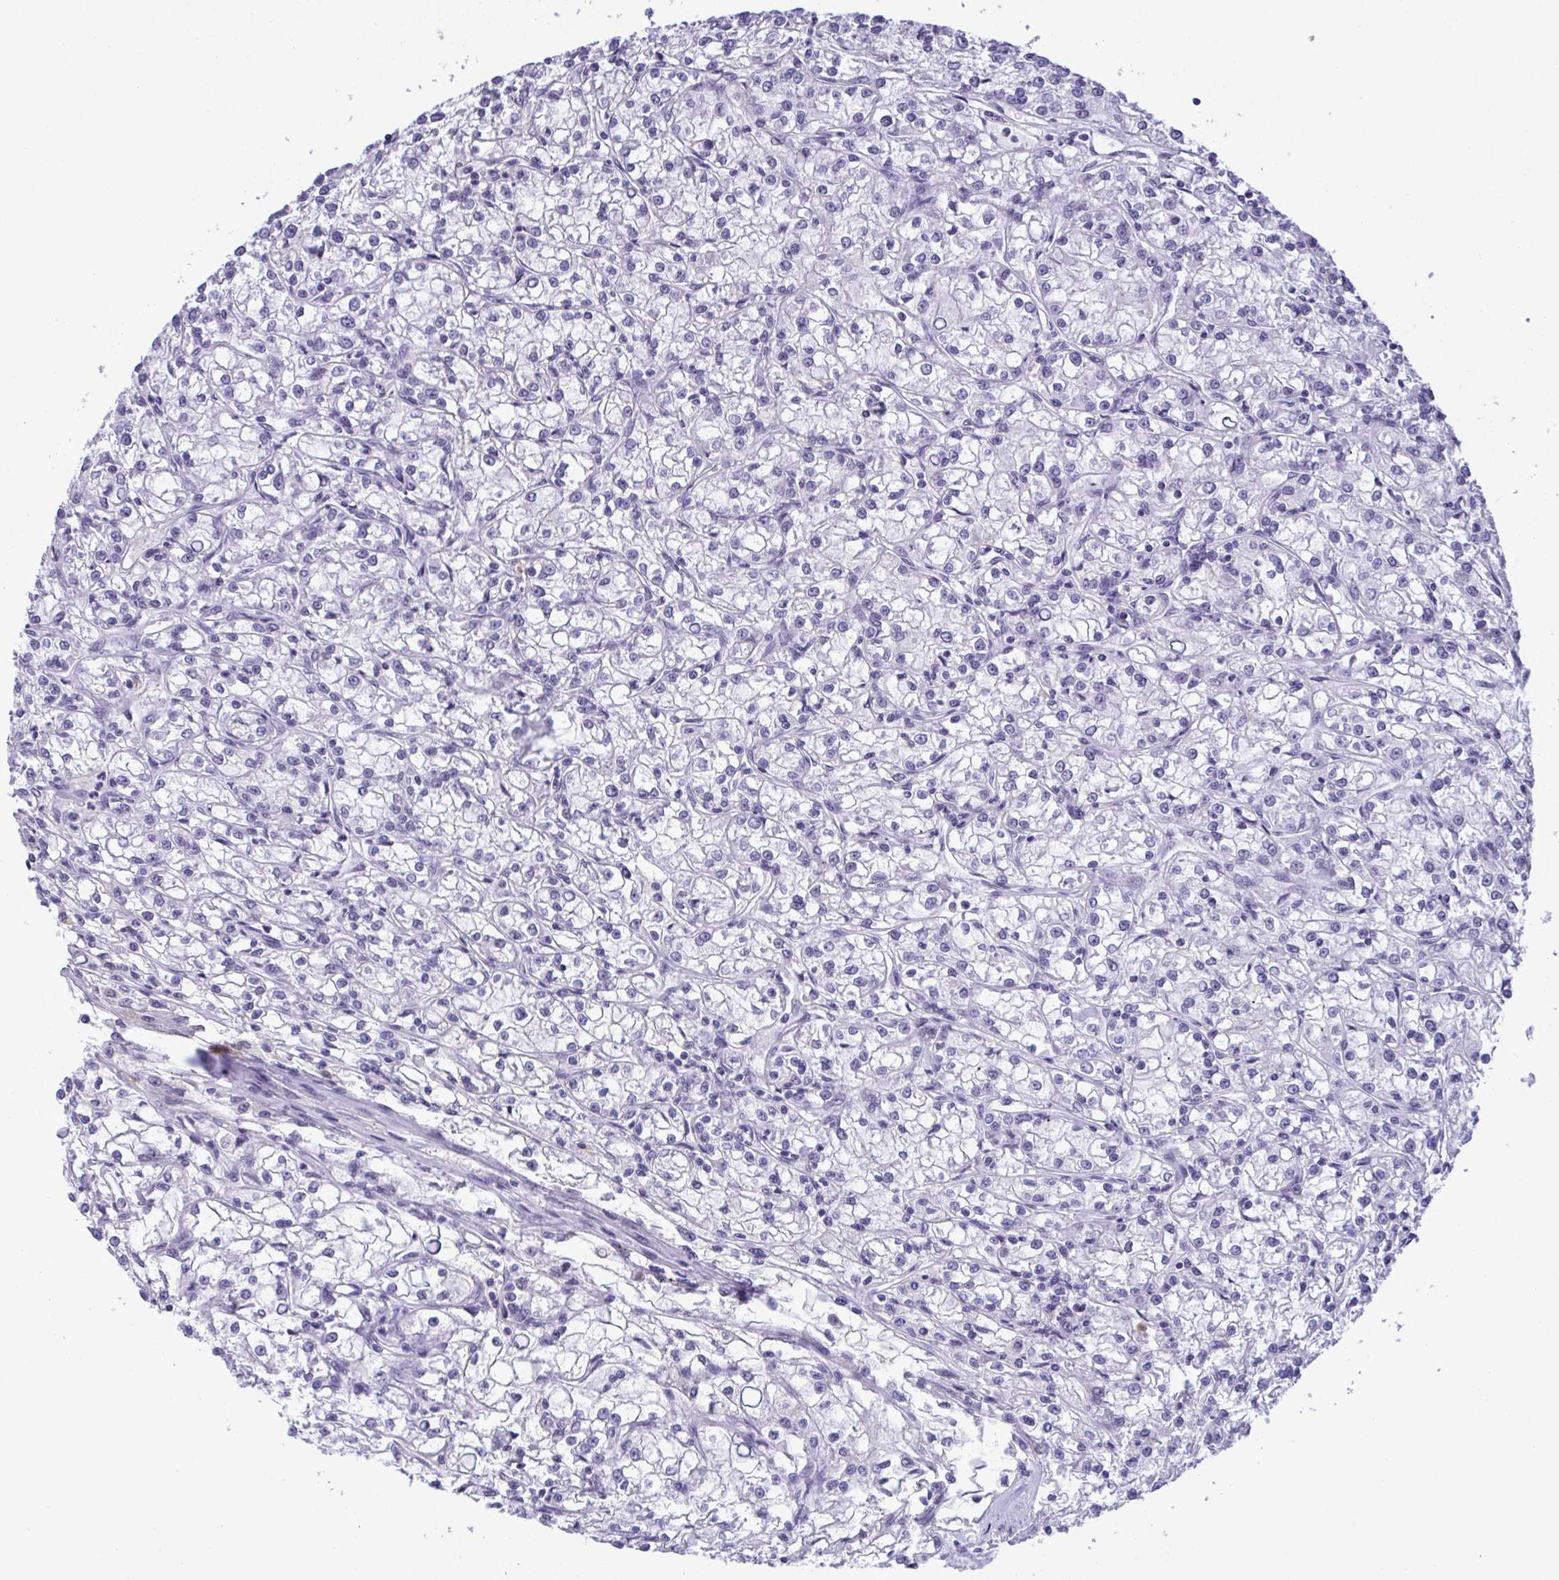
{"staining": {"intensity": "negative", "quantity": "none", "location": "none"}, "tissue": "renal cancer", "cell_type": "Tumor cells", "image_type": "cancer", "snomed": [{"axis": "morphology", "description": "Adenocarcinoma, NOS"}, {"axis": "topography", "description": "Kidney"}], "caption": "Immunohistochemistry photomicrograph of neoplastic tissue: human adenocarcinoma (renal) stained with DAB (3,3'-diaminobenzidine) demonstrates no significant protein staining in tumor cells.", "gene": "YBX2", "patient": {"sex": "female", "age": 59}}